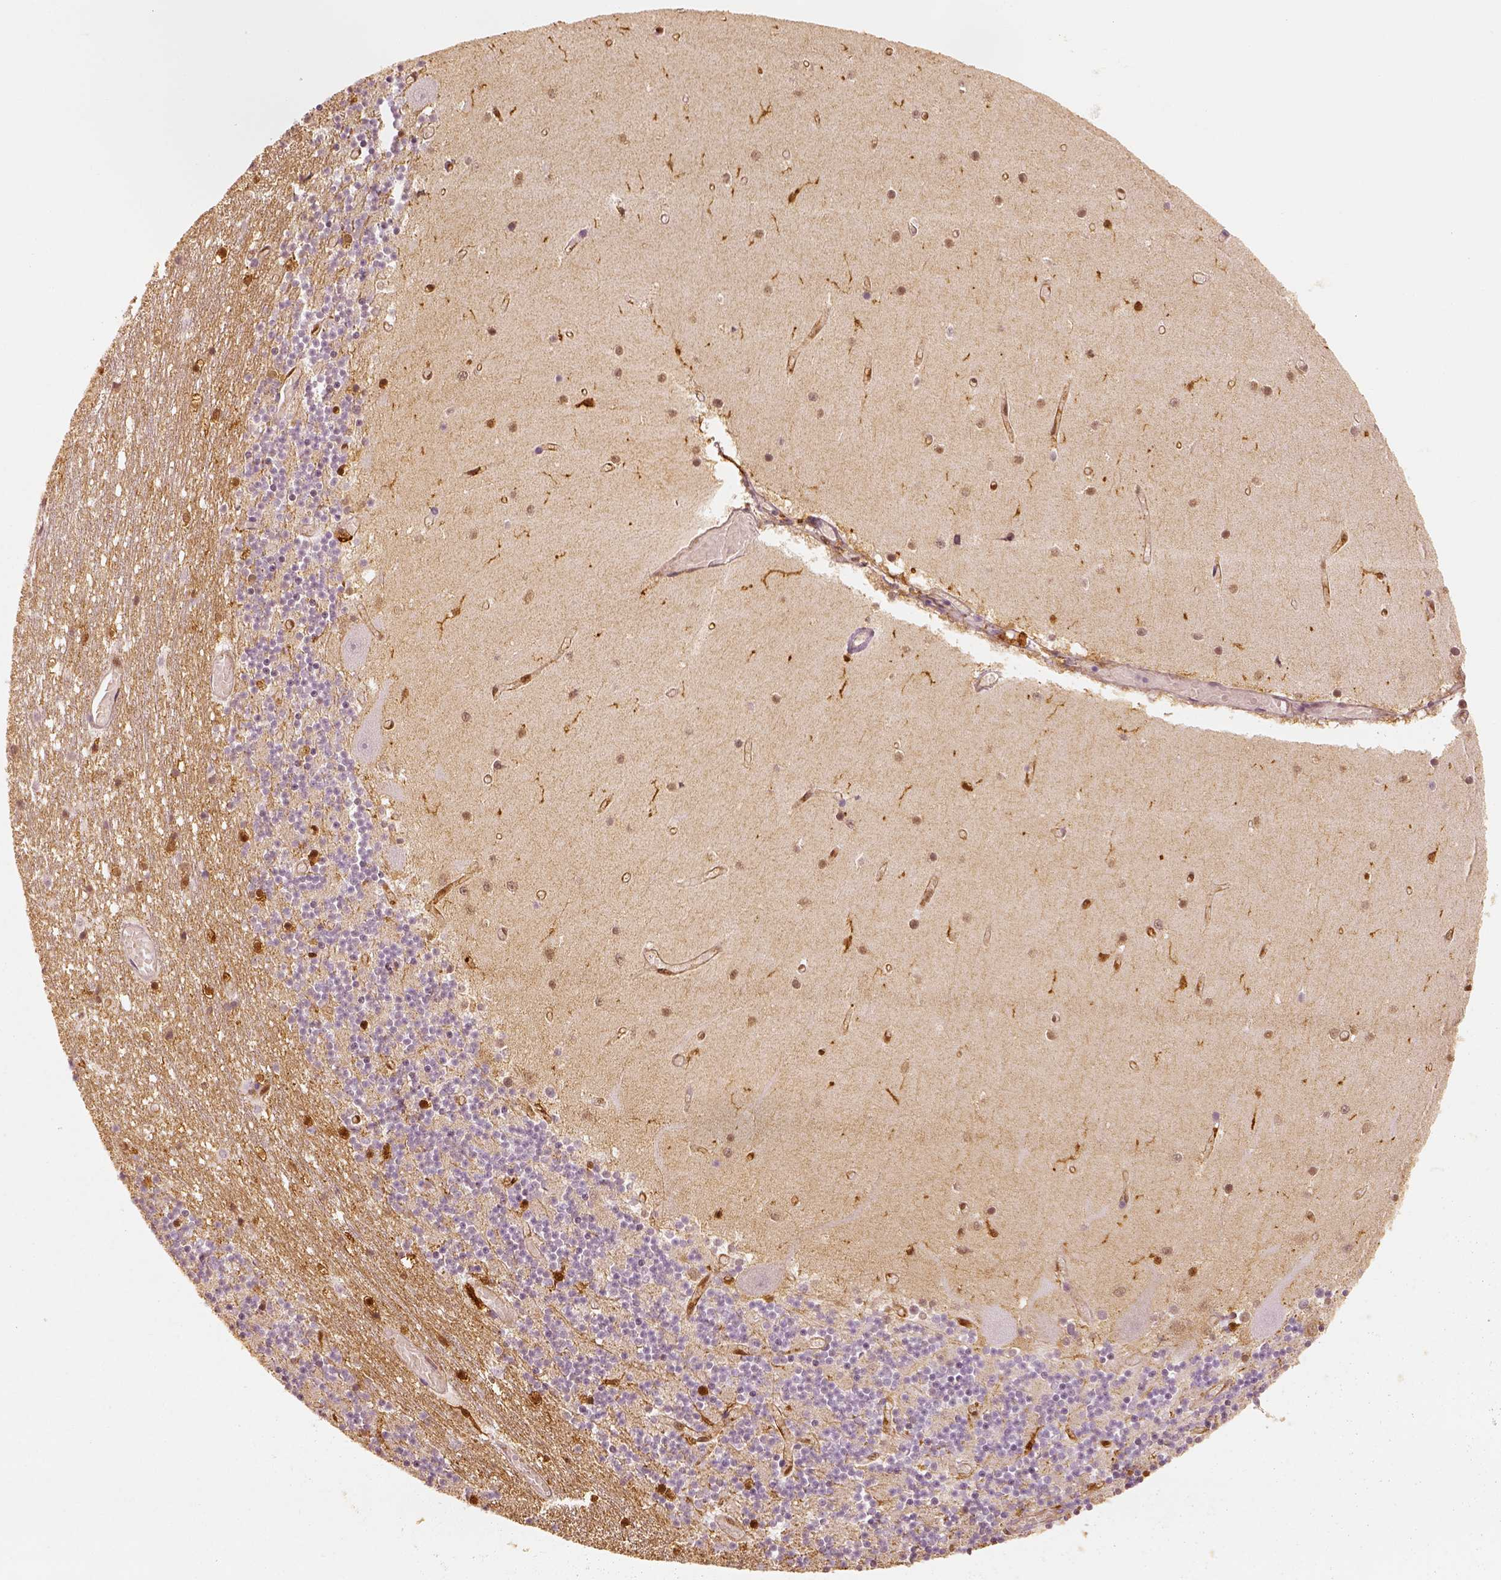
{"staining": {"intensity": "strong", "quantity": "<25%", "location": "cytoplasmic/membranous,nuclear"}, "tissue": "cerebellum", "cell_type": "Cells in granular layer", "image_type": "normal", "snomed": [{"axis": "morphology", "description": "Normal tissue, NOS"}, {"axis": "topography", "description": "Cerebellum"}], "caption": "IHC photomicrograph of unremarkable cerebellum stained for a protein (brown), which displays medium levels of strong cytoplasmic/membranous,nuclear positivity in approximately <25% of cells in granular layer.", "gene": "FSCN1", "patient": {"sex": "female", "age": 28}}